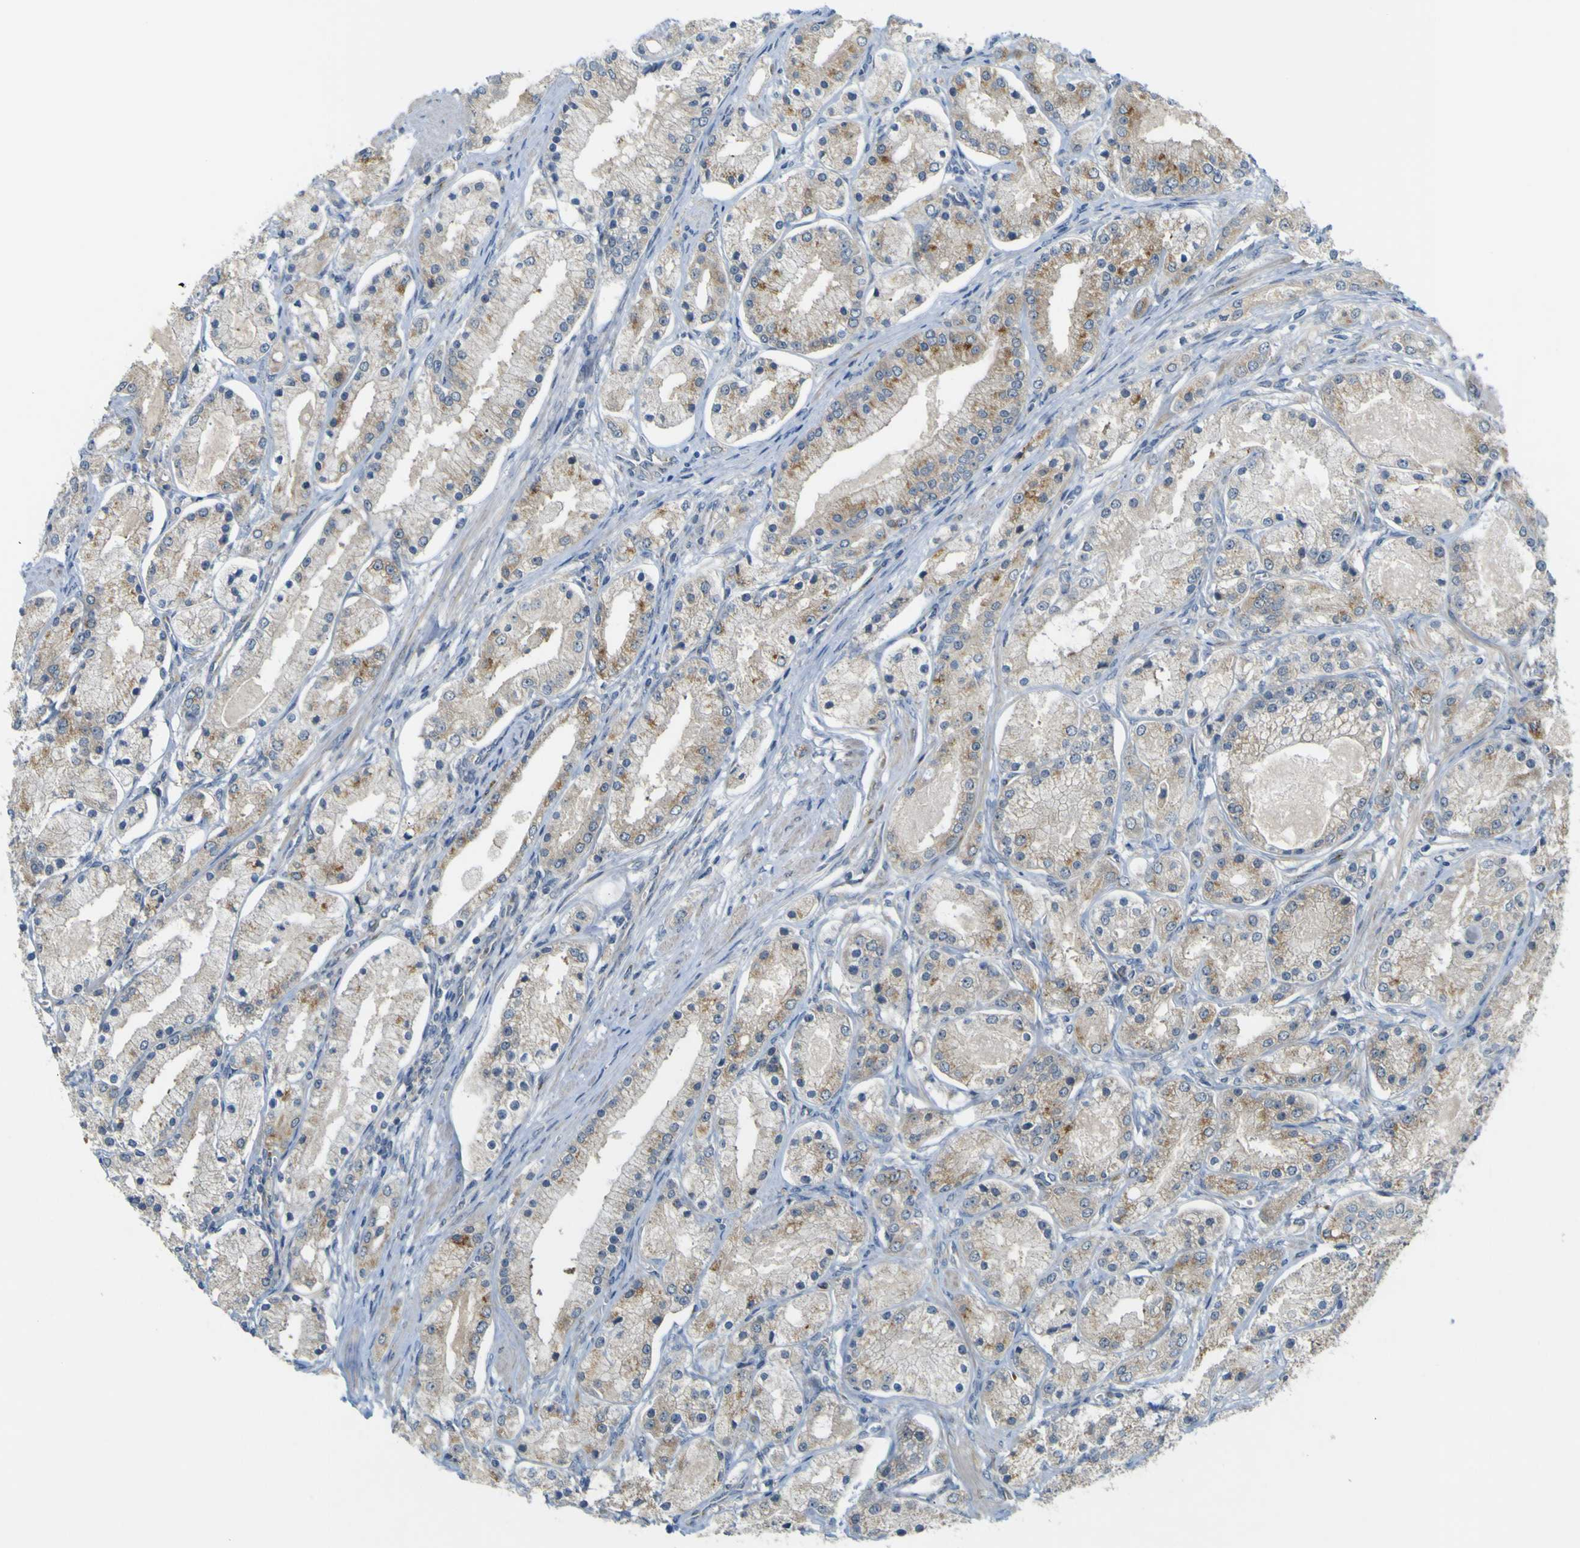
{"staining": {"intensity": "moderate", "quantity": "<25%", "location": "cytoplasmic/membranous"}, "tissue": "prostate cancer", "cell_type": "Tumor cells", "image_type": "cancer", "snomed": [{"axis": "morphology", "description": "Adenocarcinoma, High grade"}, {"axis": "topography", "description": "Prostate"}], "caption": "The histopathology image demonstrates a brown stain indicating the presence of a protein in the cytoplasmic/membranous of tumor cells in prostate cancer.", "gene": "IGF2R", "patient": {"sex": "male", "age": 66}}